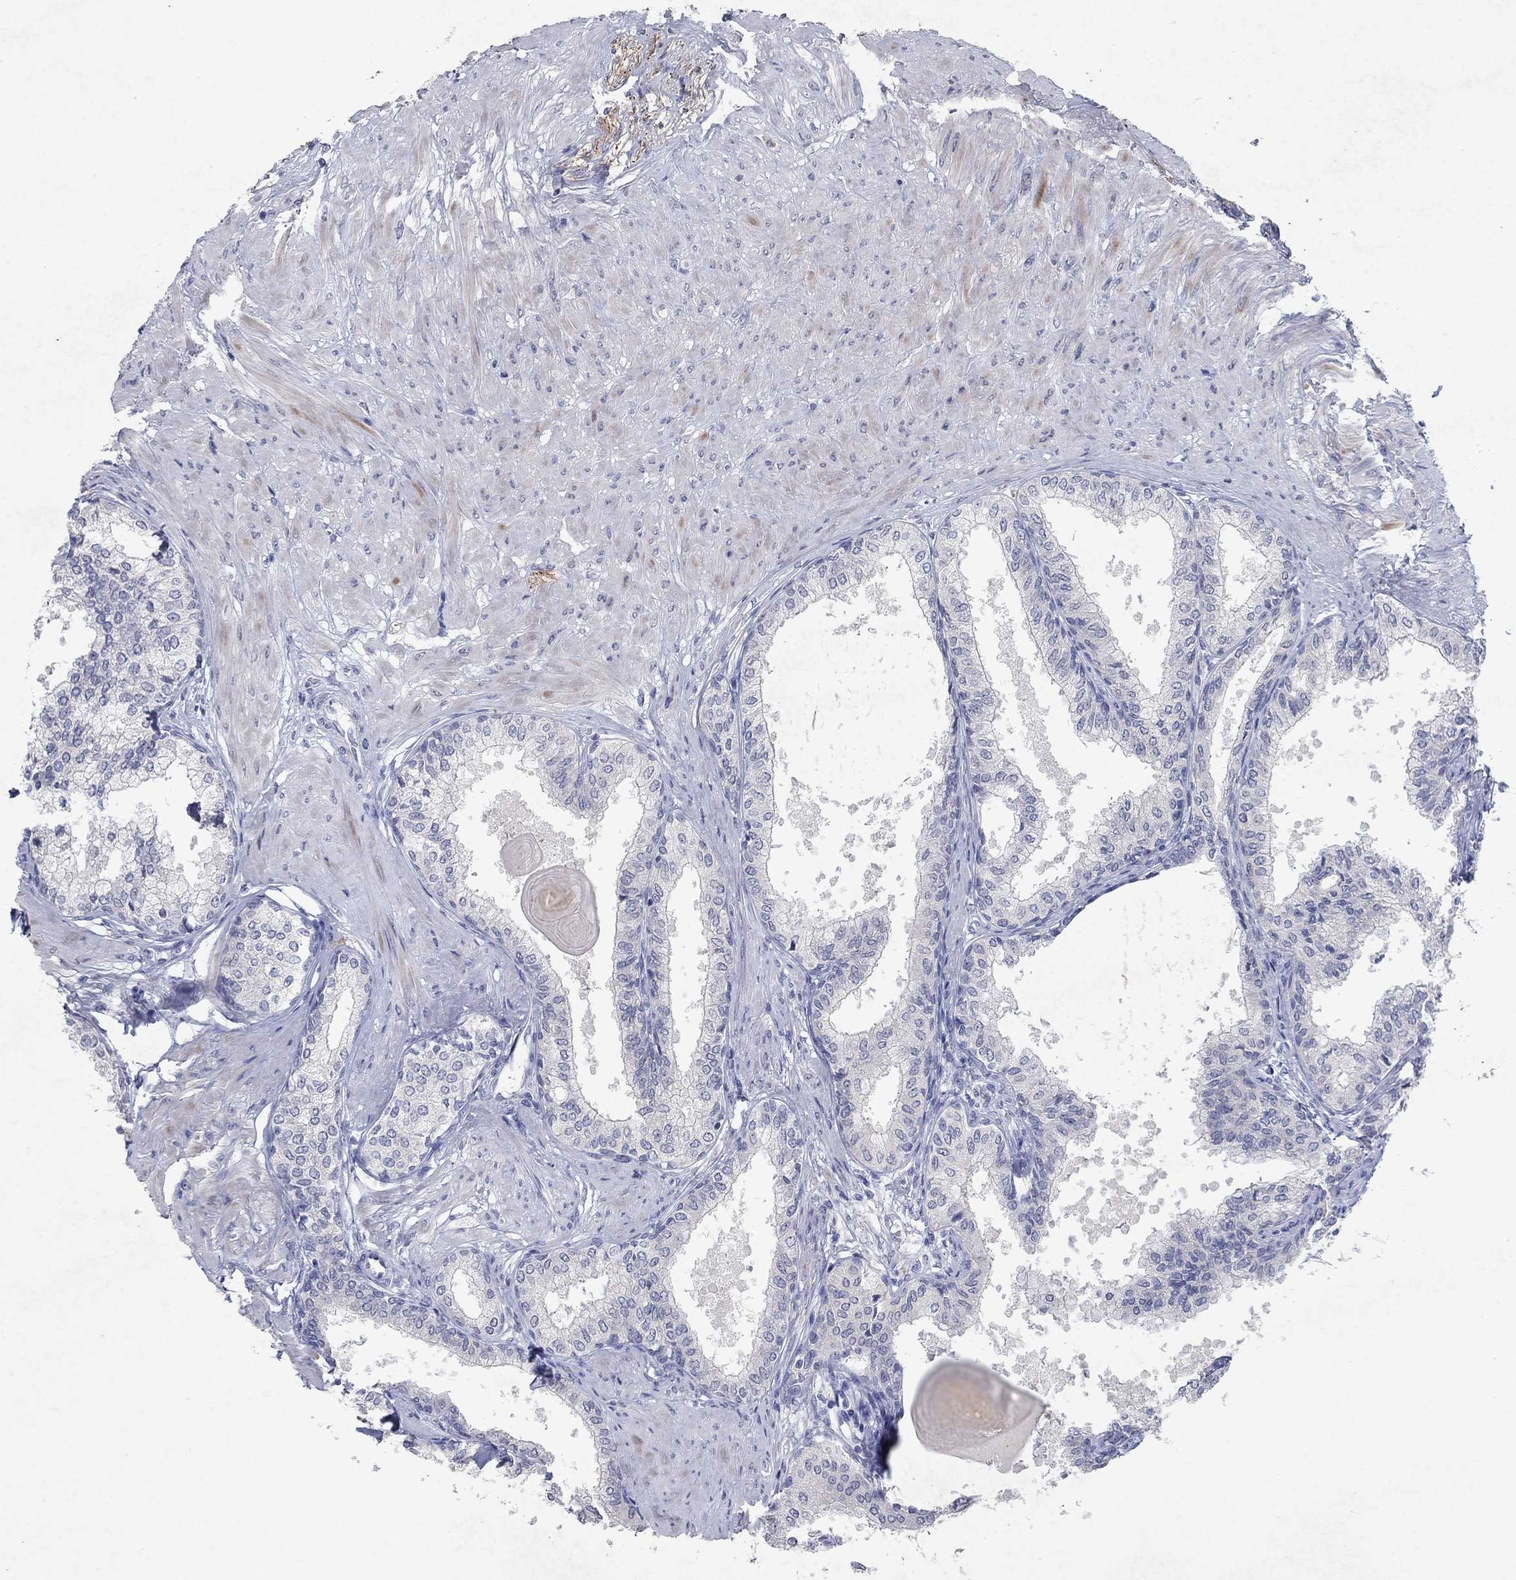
{"staining": {"intensity": "negative", "quantity": "none", "location": "none"}, "tissue": "prostate", "cell_type": "Glandular cells", "image_type": "normal", "snomed": [{"axis": "morphology", "description": "Normal tissue, NOS"}, {"axis": "topography", "description": "Prostate"}], "caption": "IHC photomicrograph of benign prostate: prostate stained with DAB reveals no significant protein positivity in glandular cells. The staining is performed using DAB brown chromogen with nuclei counter-stained in using hematoxylin.", "gene": "KRT40", "patient": {"sex": "male", "age": 63}}